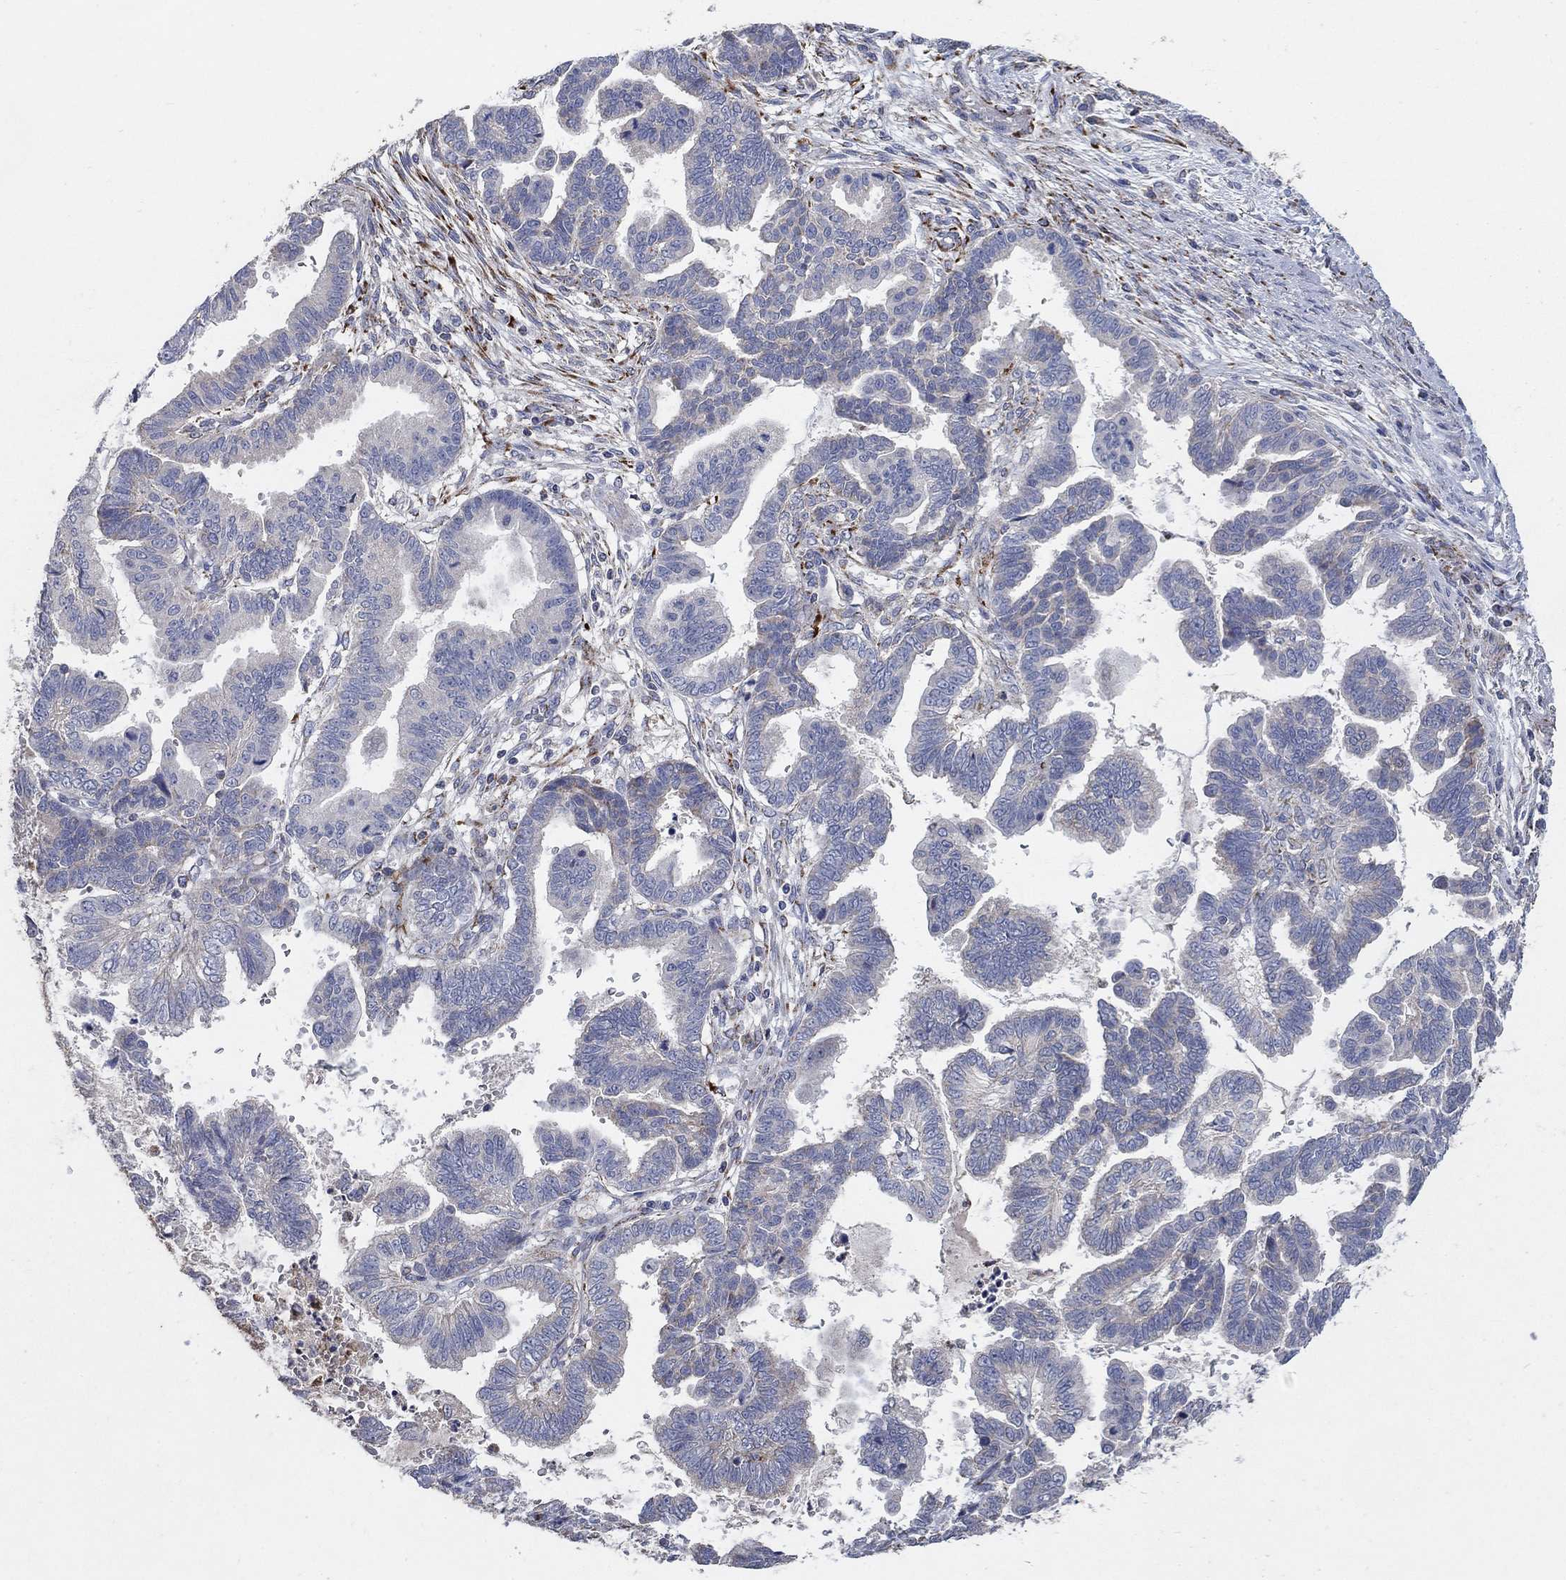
{"staining": {"intensity": "negative", "quantity": "none", "location": "none"}, "tissue": "stomach cancer", "cell_type": "Tumor cells", "image_type": "cancer", "snomed": [{"axis": "morphology", "description": "Adenocarcinoma, NOS"}, {"axis": "topography", "description": "Stomach"}], "caption": "There is no significant positivity in tumor cells of adenocarcinoma (stomach).", "gene": "PNPLA2", "patient": {"sex": "male", "age": 83}}